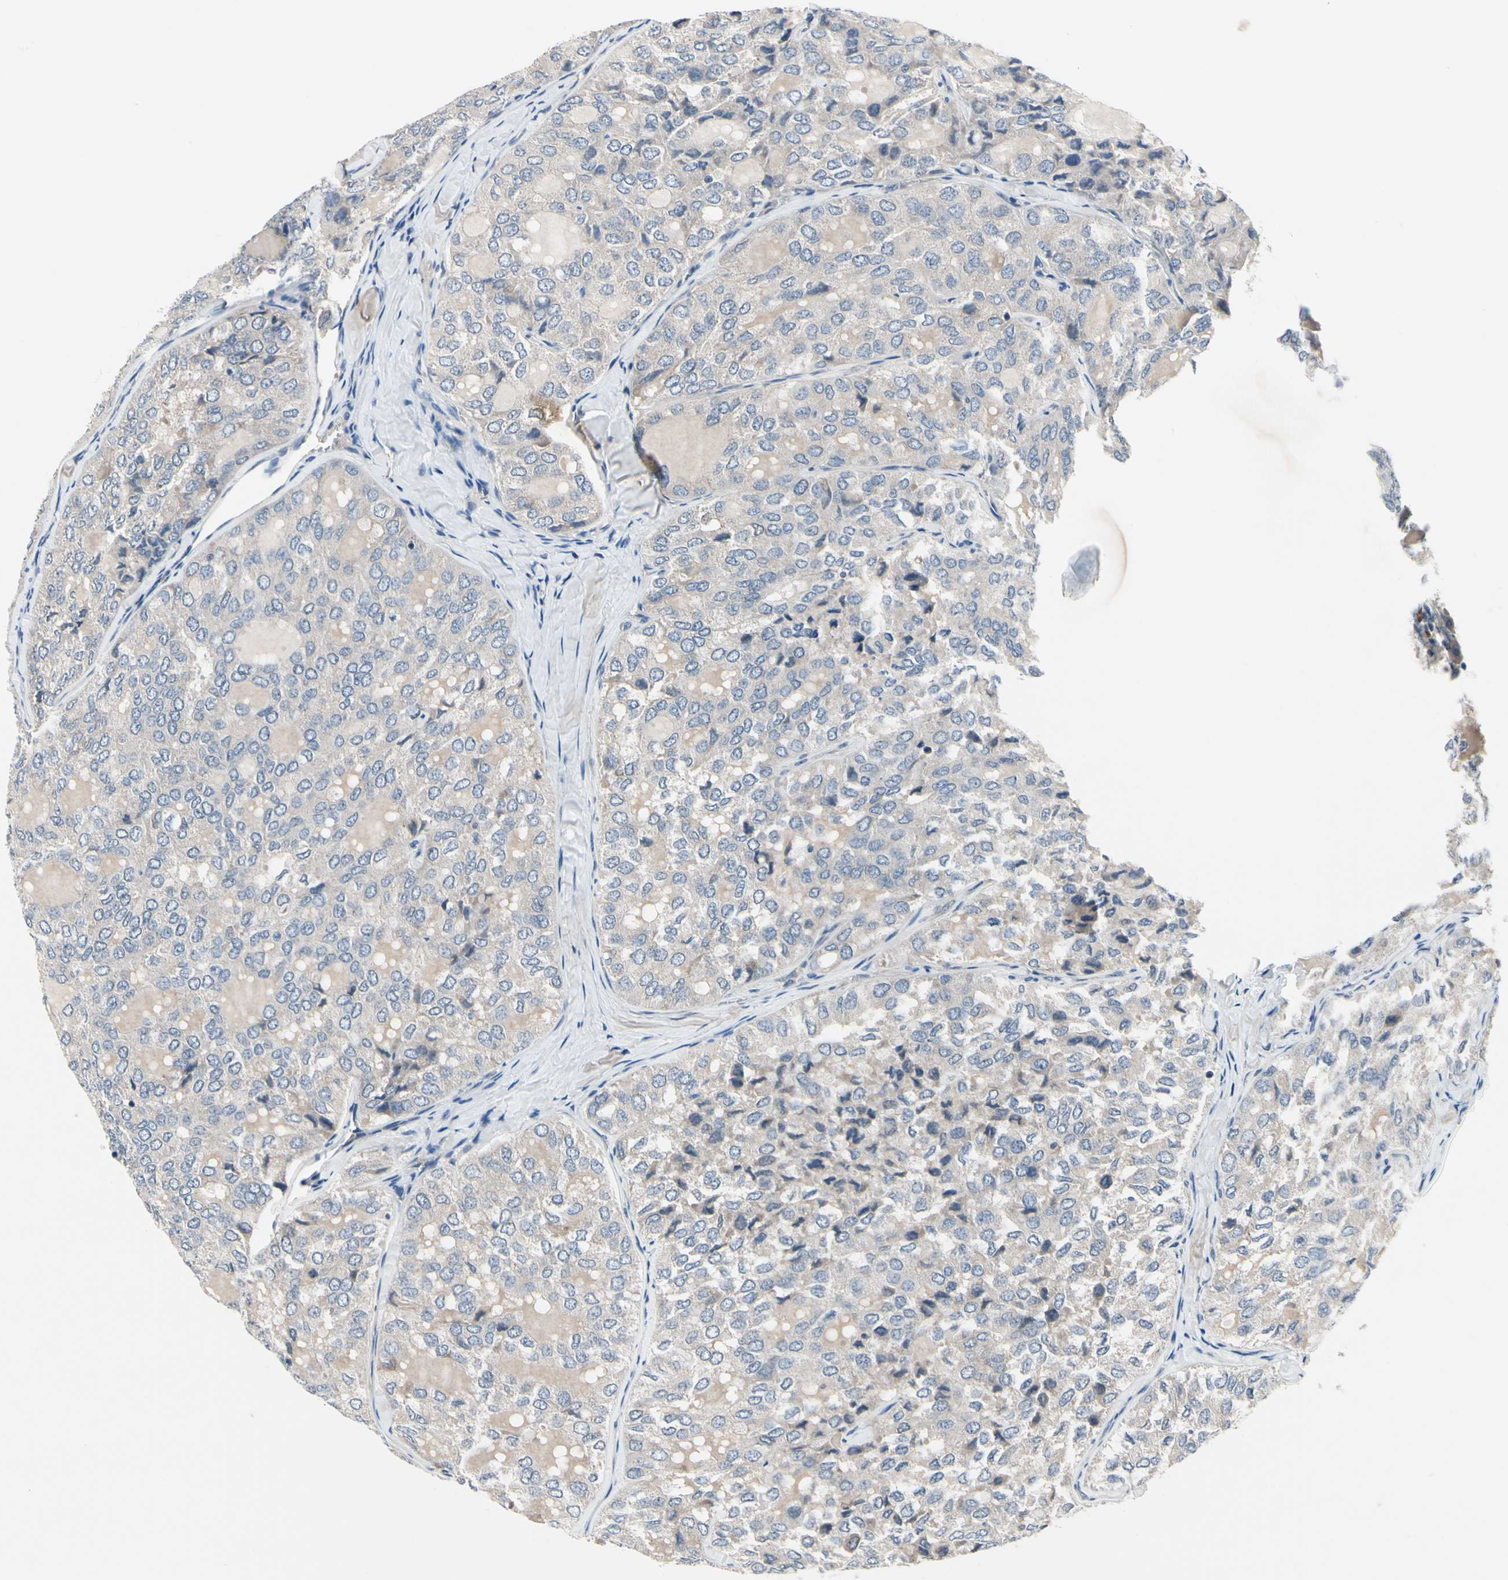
{"staining": {"intensity": "weak", "quantity": ">75%", "location": "cytoplasmic/membranous"}, "tissue": "thyroid cancer", "cell_type": "Tumor cells", "image_type": "cancer", "snomed": [{"axis": "morphology", "description": "Follicular adenoma carcinoma, NOS"}, {"axis": "topography", "description": "Thyroid gland"}], "caption": "Brown immunohistochemical staining in thyroid cancer (follicular adenoma carcinoma) displays weak cytoplasmic/membranous positivity in approximately >75% of tumor cells. The staining was performed using DAB, with brown indicating positive protein expression. Nuclei are stained blue with hematoxylin.", "gene": "SELENOK", "patient": {"sex": "male", "age": 75}}